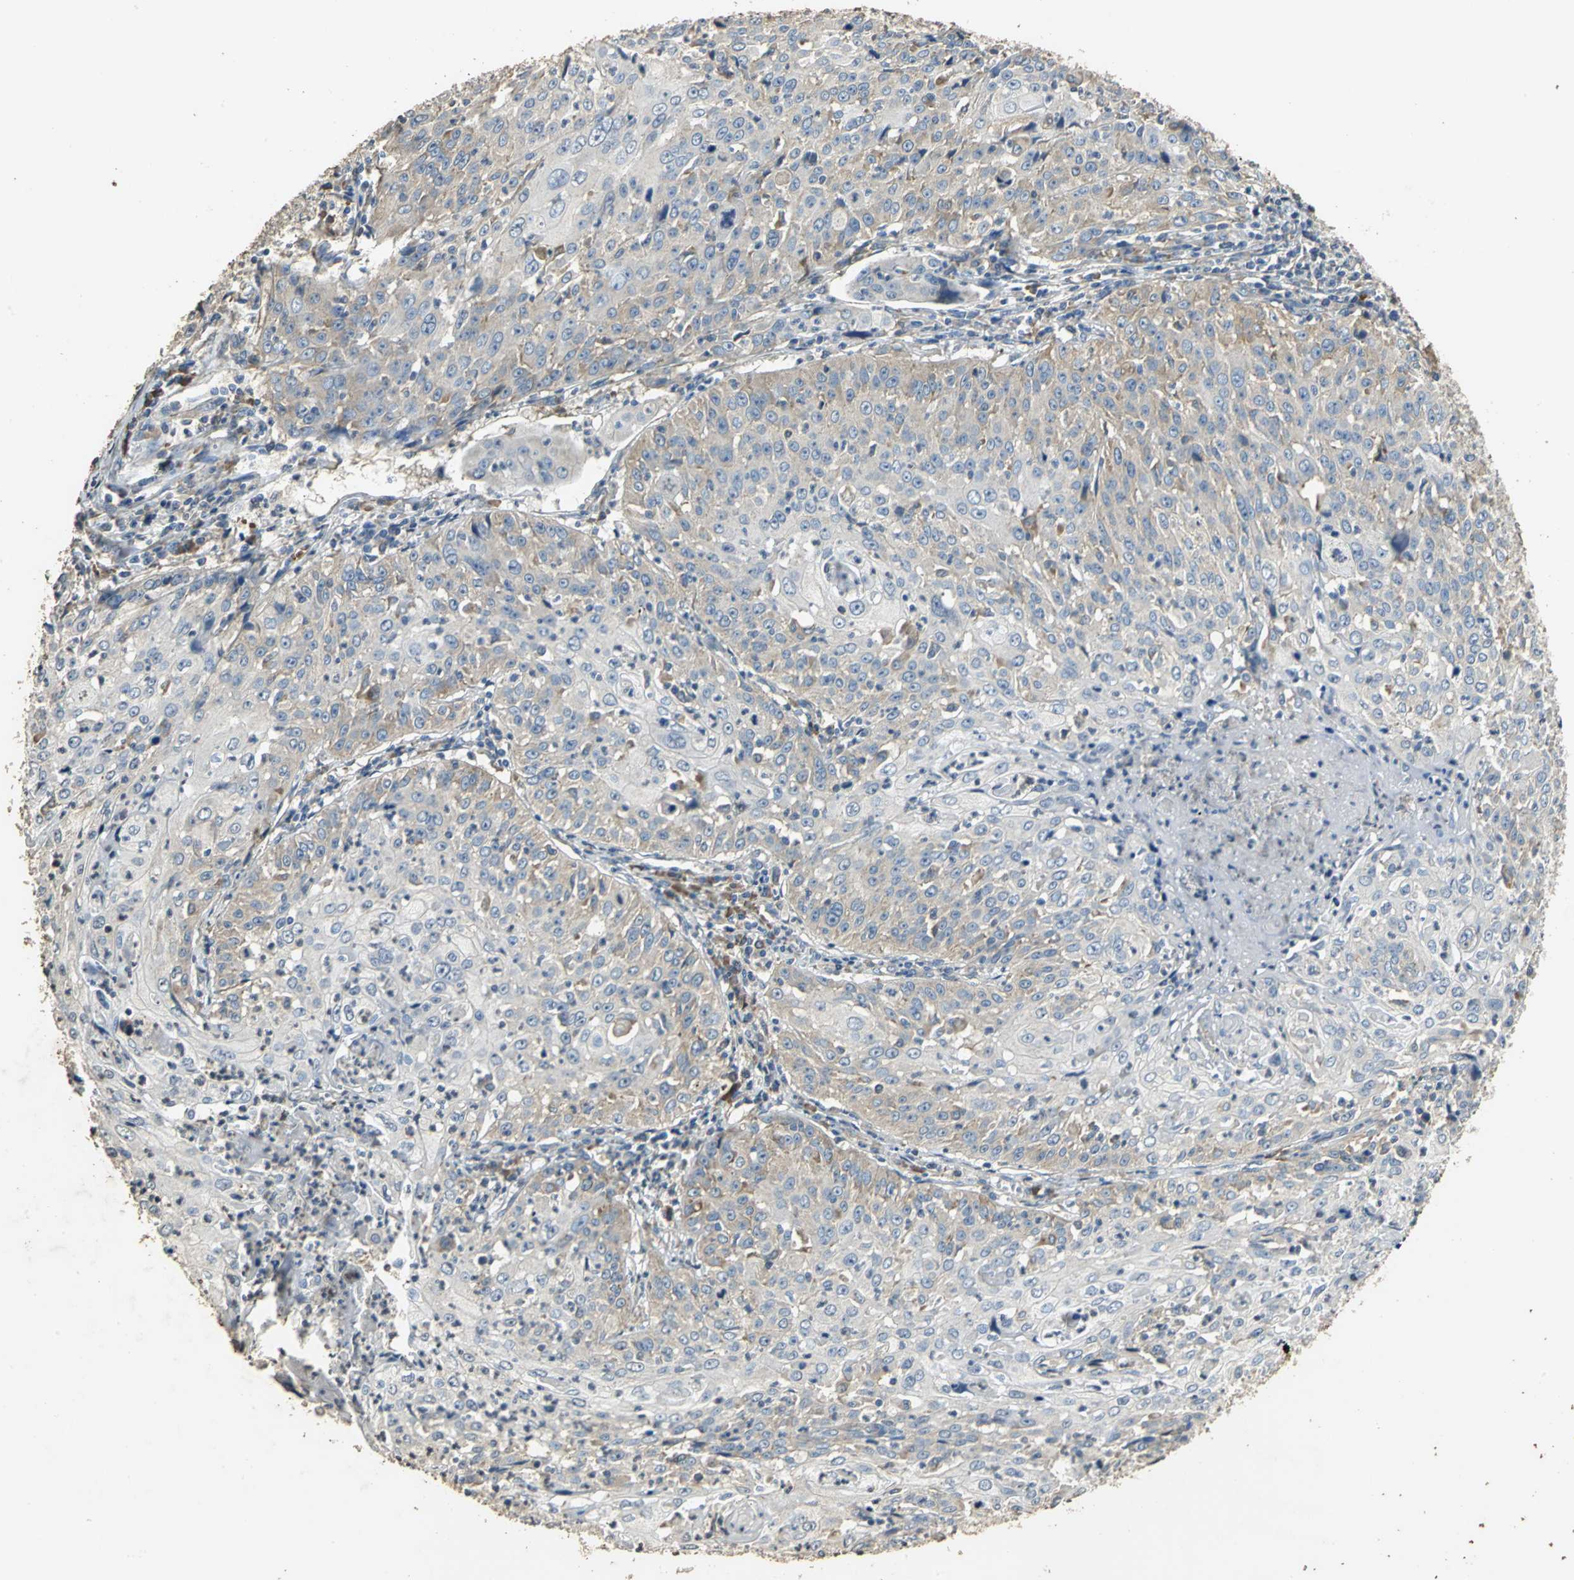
{"staining": {"intensity": "weak", "quantity": "25%-75%", "location": "cytoplasmic/membranous"}, "tissue": "cervical cancer", "cell_type": "Tumor cells", "image_type": "cancer", "snomed": [{"axis": "morphology", "description": "Squamous cell carcinoma, NOS"}, {"axis": "topography", "description": "Cervix"}], "caption": "This photomicrograph shows cervical cancer stained with immunohistochemistry (IHC) to label a protein in brown. The cytoplasmic/membranous of tumor cells show weak positivity for the protein. Nuclei are counter-stained blue.", "gene": "ACSL4", "patient": {"sex": "female", "age": 39}}